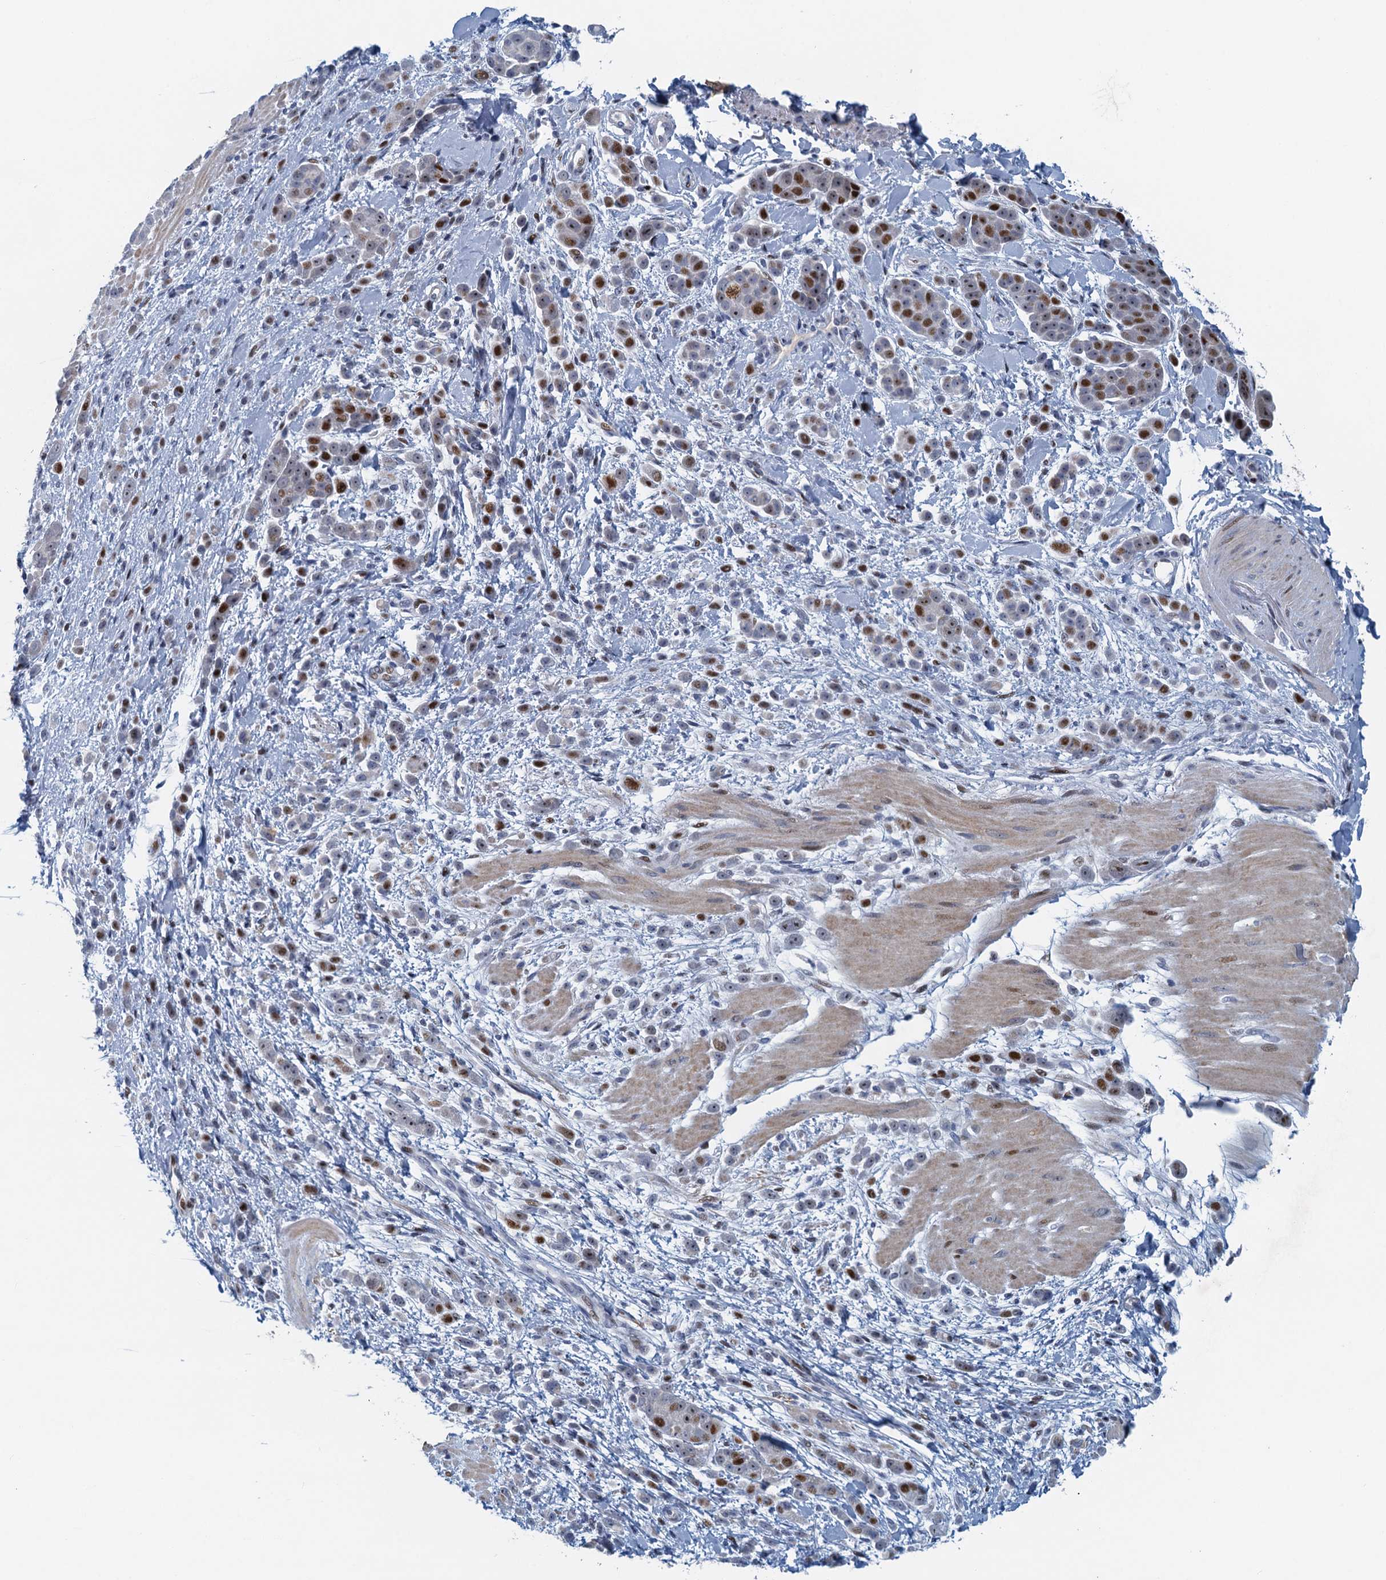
{"staining": {"intensity": "moderate", "quantity": "25%-75%", "location": "nuclear"}, "tissue": "pancreatic cancer", "cell_type": "Tumor cells", "image_type": "cancer", "snomed": [{"axis": "morphology", "description": "Normal tissue, NOS"}, {"axis": "morphology", "description": "Adenocarcinoma, NOS"}, {"axis": "topography", "description": "Pancreas"}], "caption": "Protein analysis of pancreatic cancer (adenocarcinoma) tissue shows moderate nuclear staining in approximately 25%-75% of tumor cells. (Brightfield microscopy of DAB IHC at high magnification).", "gene": "ANKRD13D", "patient": {"sex": "female", "age": 64}}